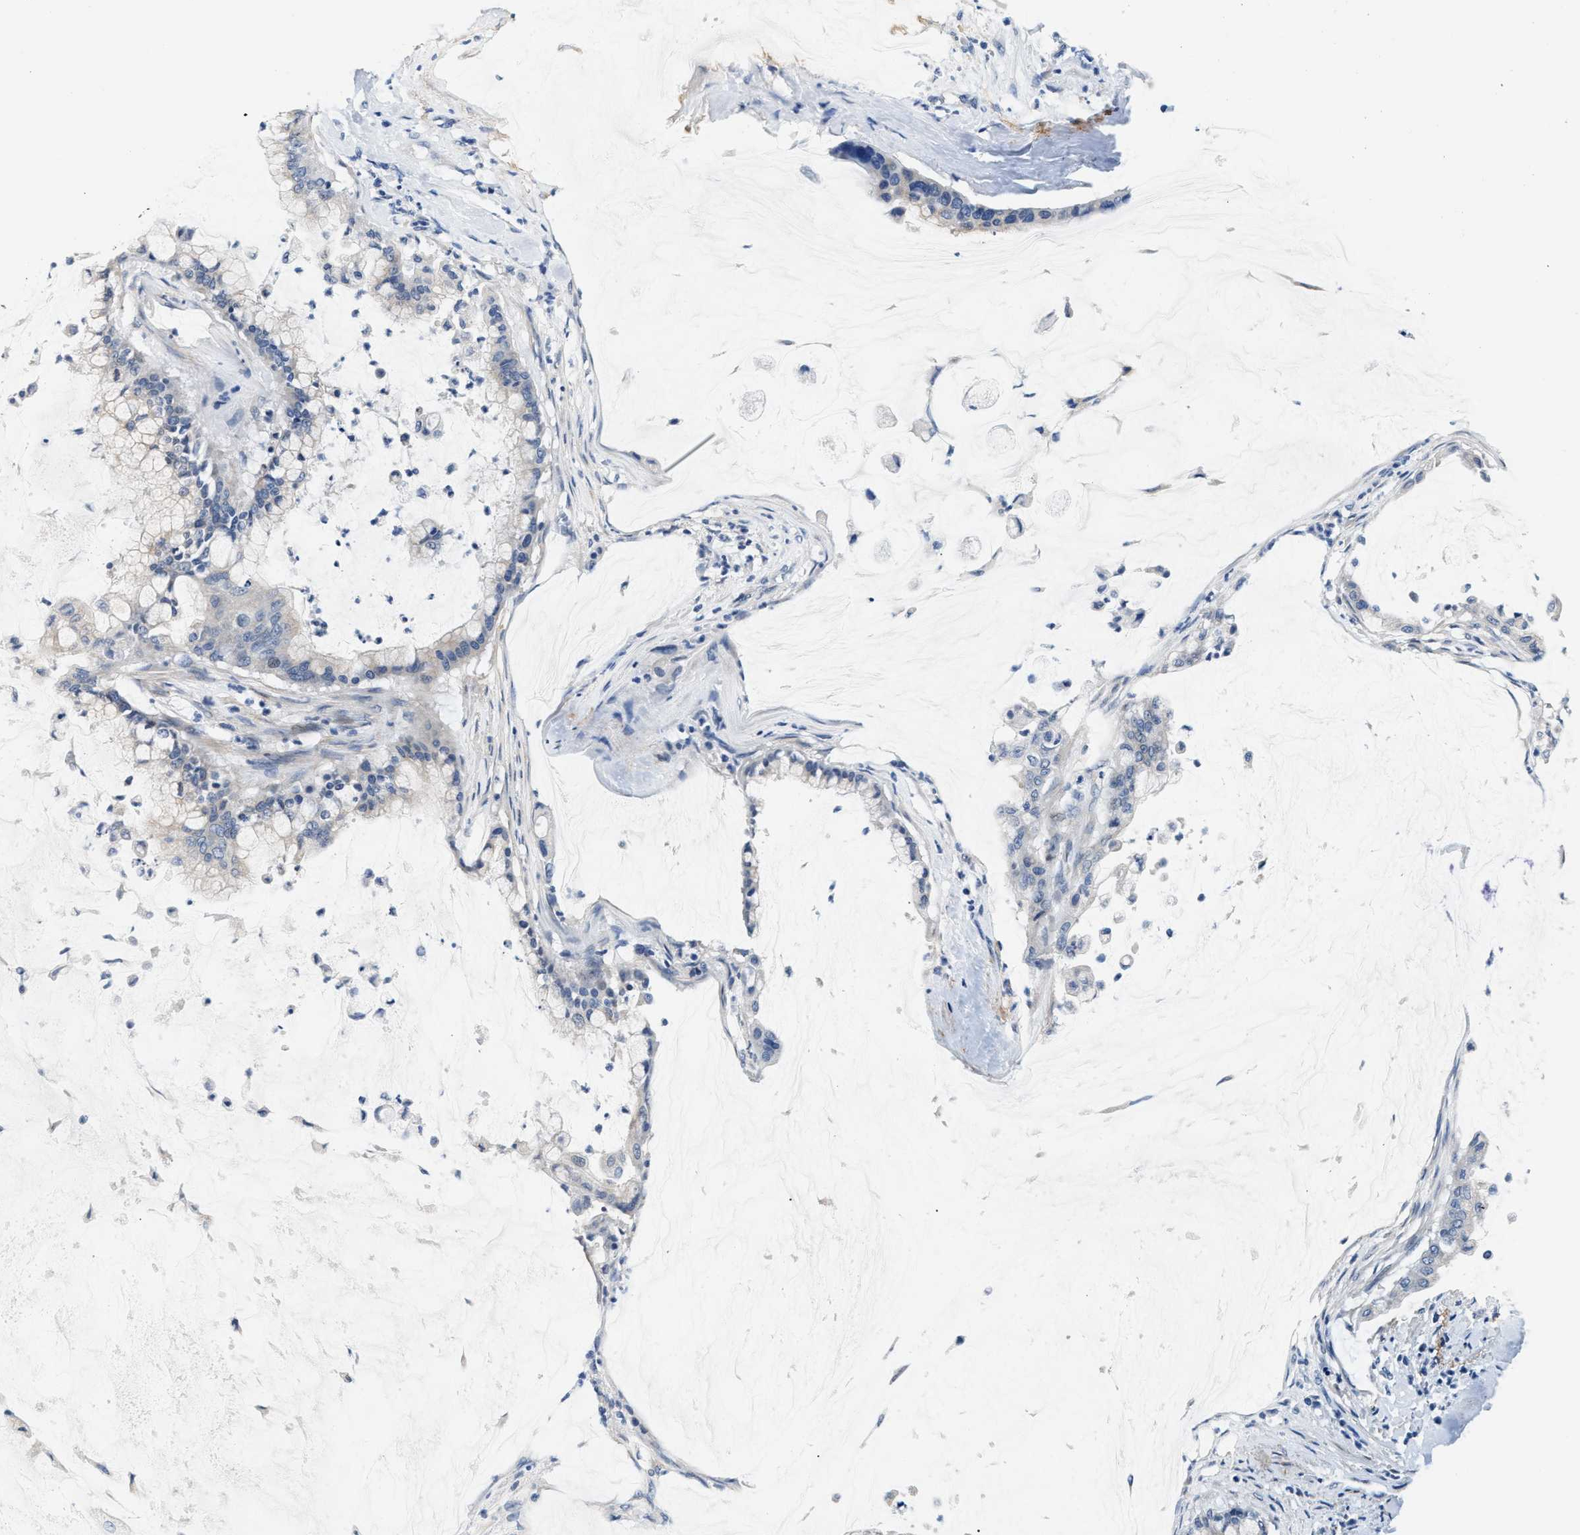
{"staining": {"intensity": "negative", "quantity": "none", "location": "none"}, "tissue": "pancreatic cancer", "cell_type": "Tumor cells", "image_type": "cancer", "snomed": [{"axis": "morphology", "description": "Adenocarcinoma, NOS"}, {"axis": "topography", "description": "Pancreas"}], "caption": "Pancreatic adenocarcinoma stained for a protein using IHC displays no positivity tumor cells.", "gene": "MYH3", "patient": {"sex": "male", "age": 41}}